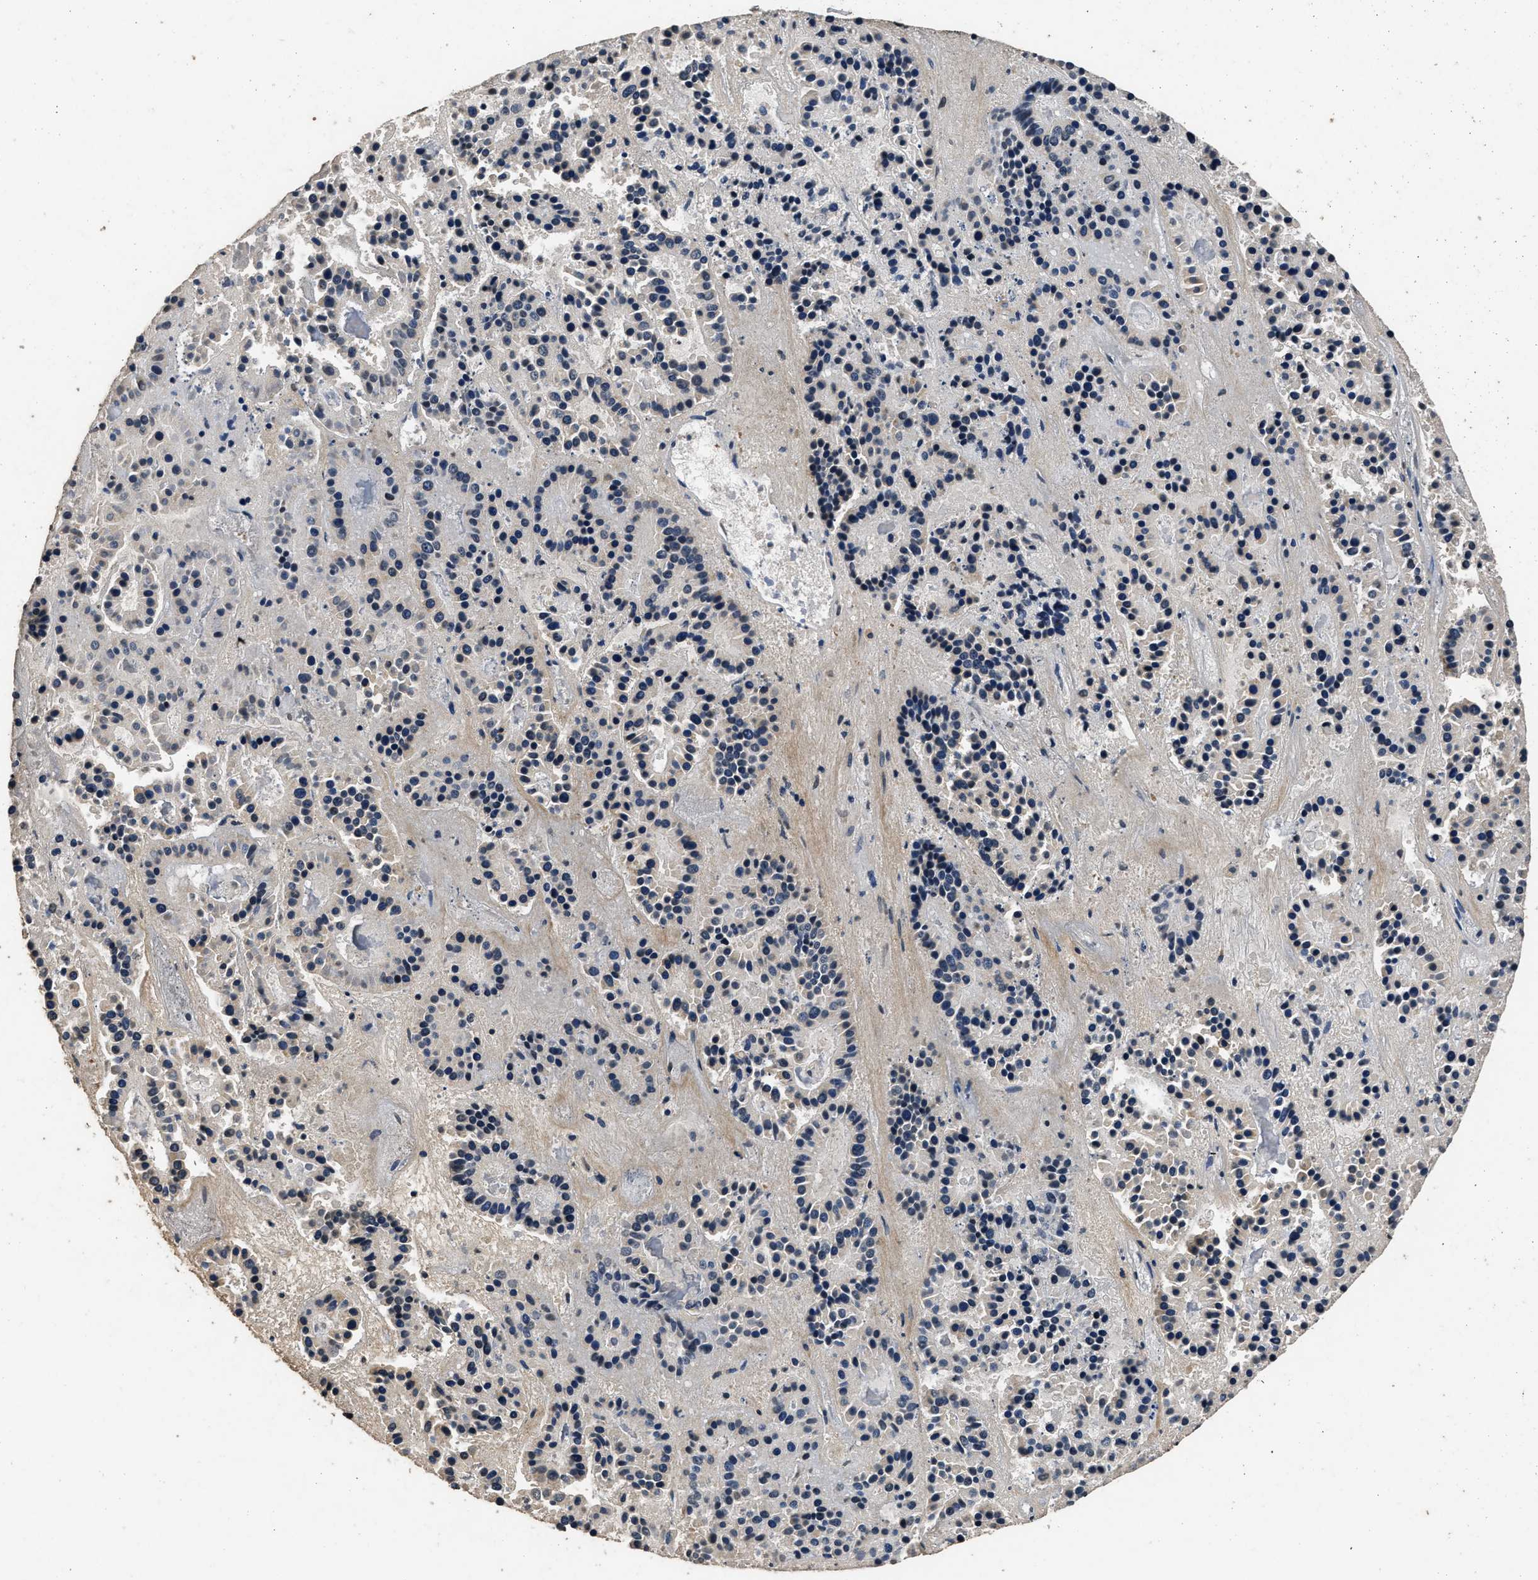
{"staining": {"intensity": "negative", "quantity": "none", "location": "none"}, "tissue": "pancreatic cancer", "cell_type": "Tumor cells", "image_type": "cancer", "snomed": [{"axis": "morphology", "description": "Adenocarcinoma, NOS"}, {"axis": "topography", "description": "Pancreas"}], "caption": "This photomicrograph is of pancreatic cancer stained with immunohistochemistry (IHC) to label a protein in brown with the nuclei are counter-stained blue. There is no expression in tumor cells. (DAB immunohistochemistry visualized using brightfield microscopy, high magnification).", "gene": "CSTF1", "patient": {"sex": "male", "age": 50}}